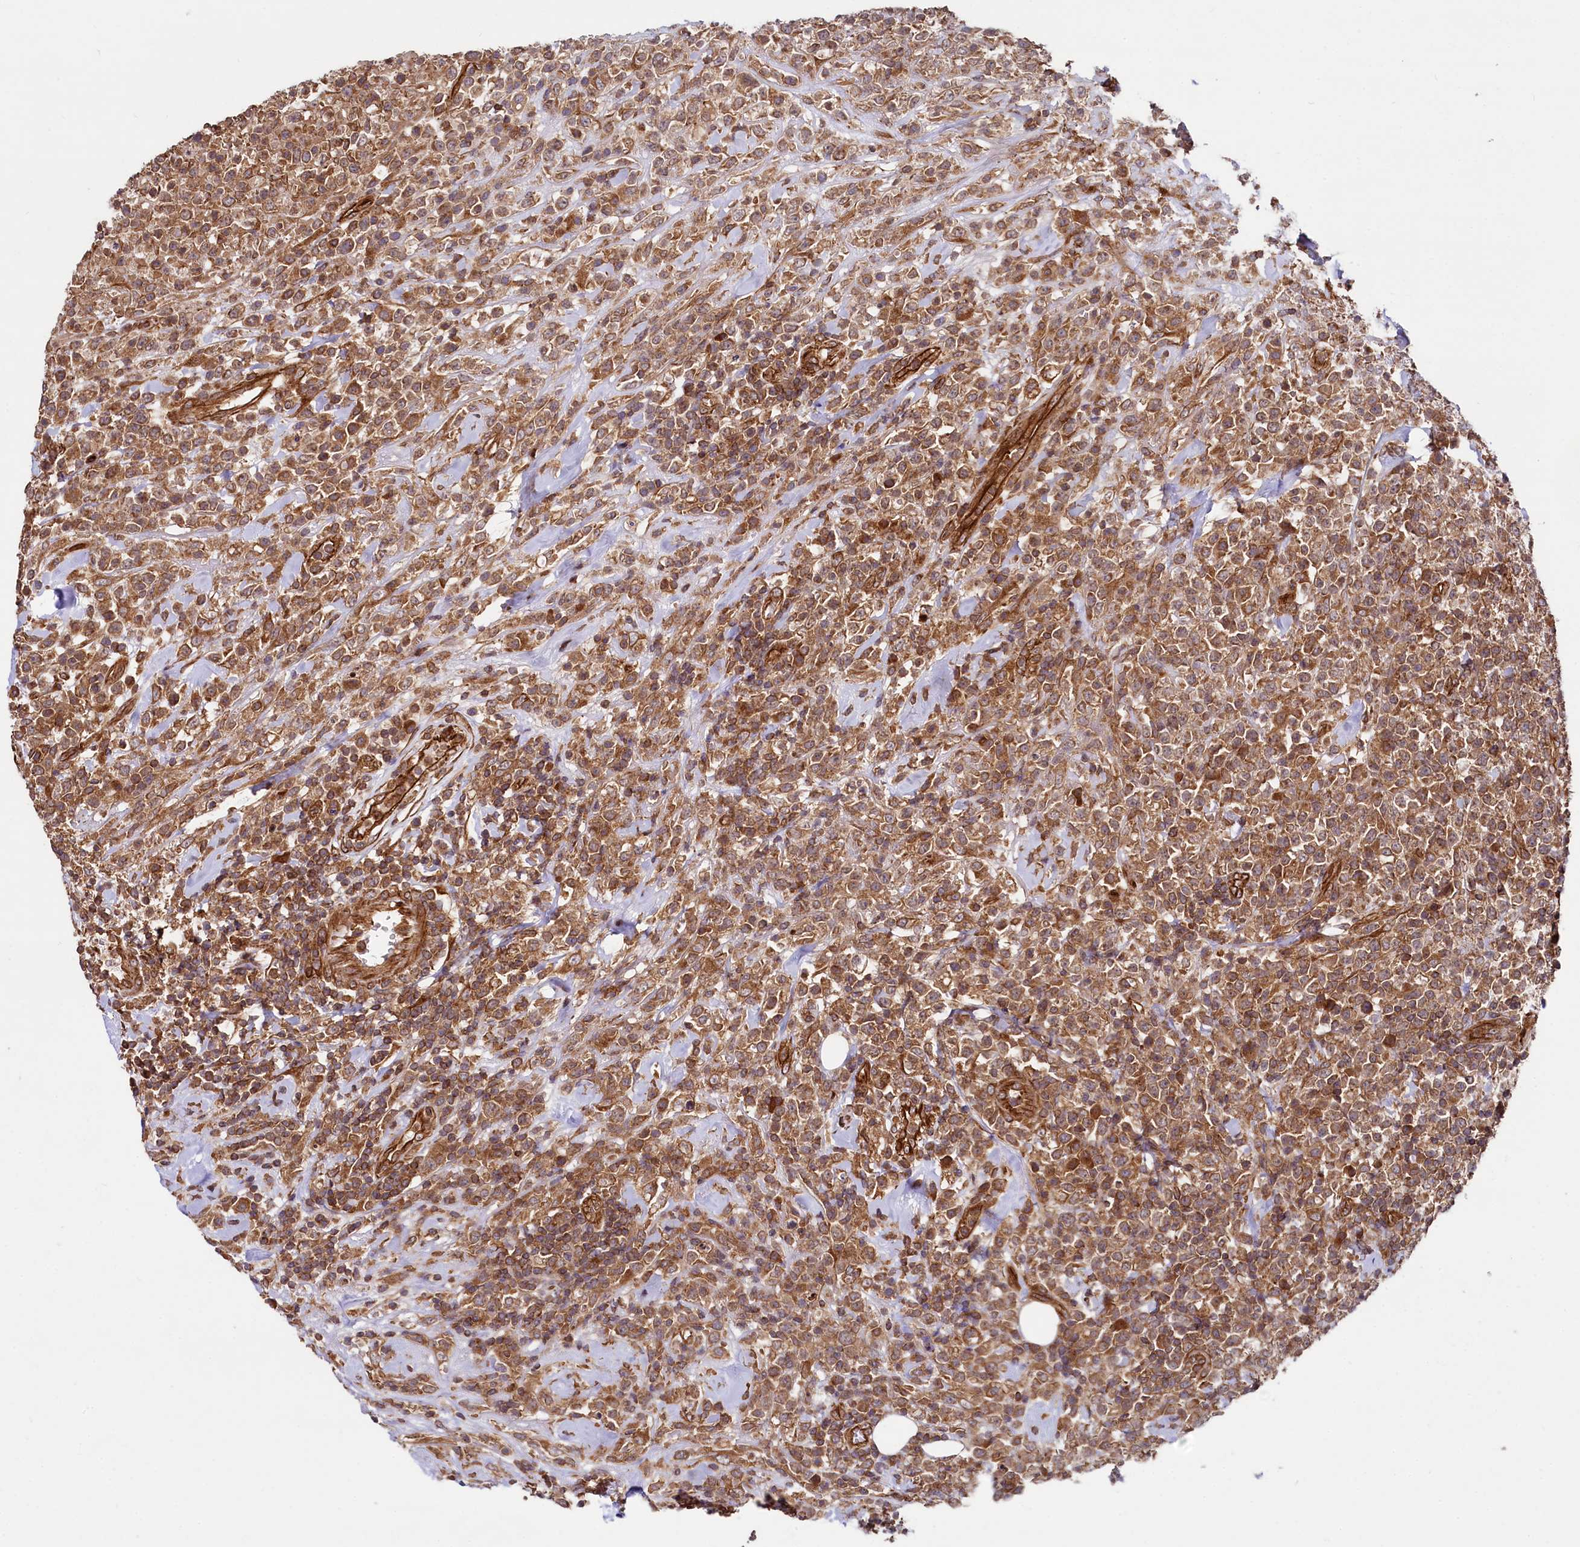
{"staining": {"intensity": "moderate", "quantity": ">75%", "location": "cytoplasmic/membranous"}, "tissue": "lymphoma", "cell_type": "Tumor cells", "image_type": "cancer", "snomed": [{"axis": "morphology", "description": "Malignant lymphoma, non-Hodgkin's type, High grade"}, {"axis": "topography", "description": "Colon"}], "caption": "Human lymphoma stained for a protein (brown) shows moderate cytoplasmic/membranous positive staining in approximately >75% of tumor cells.", "gene": "SVIP", "patient": {"sex": "female", "age": 53}}